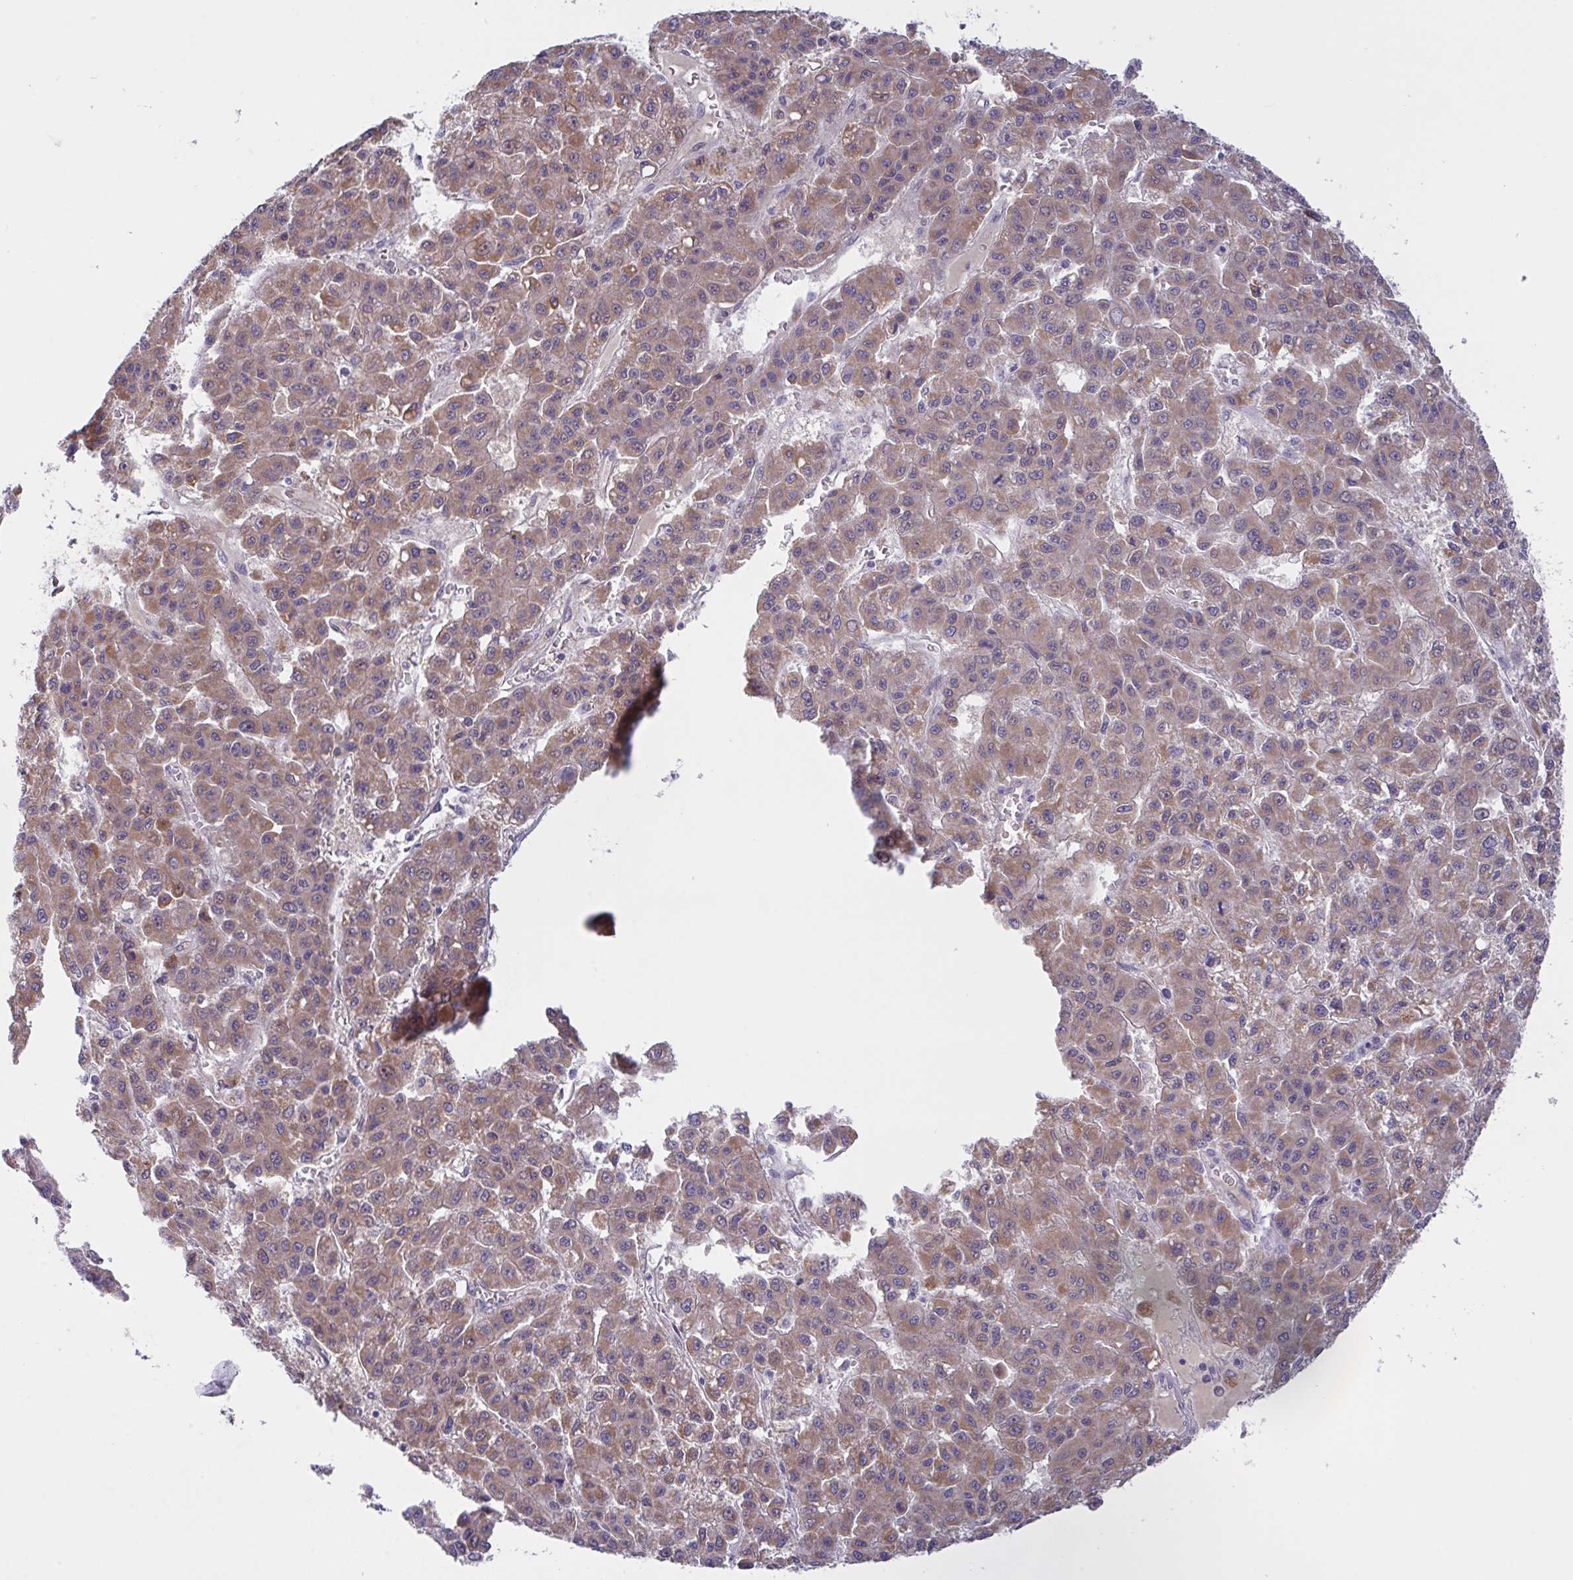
{"staining": {"intensity": "moderate", "quantity": ">75%", "location": "cytoplasmic/membranous"}, "tissue": "liver cancer", "cell_type": "Tumor cells", "image_type": "cancer", "snomed": [{"axis": "morphology", "description": "Carcinoma, Hepatocellular, NOS"}, {"axis": "topography", "description": "Liver"}], "caption": "Liver cancer stained for a protein displays moderate cytoplasmic/membranous positivity in tumor cells.", "gene": "L3HYPDH", "patient": {"sex": "male", "age": 70}}